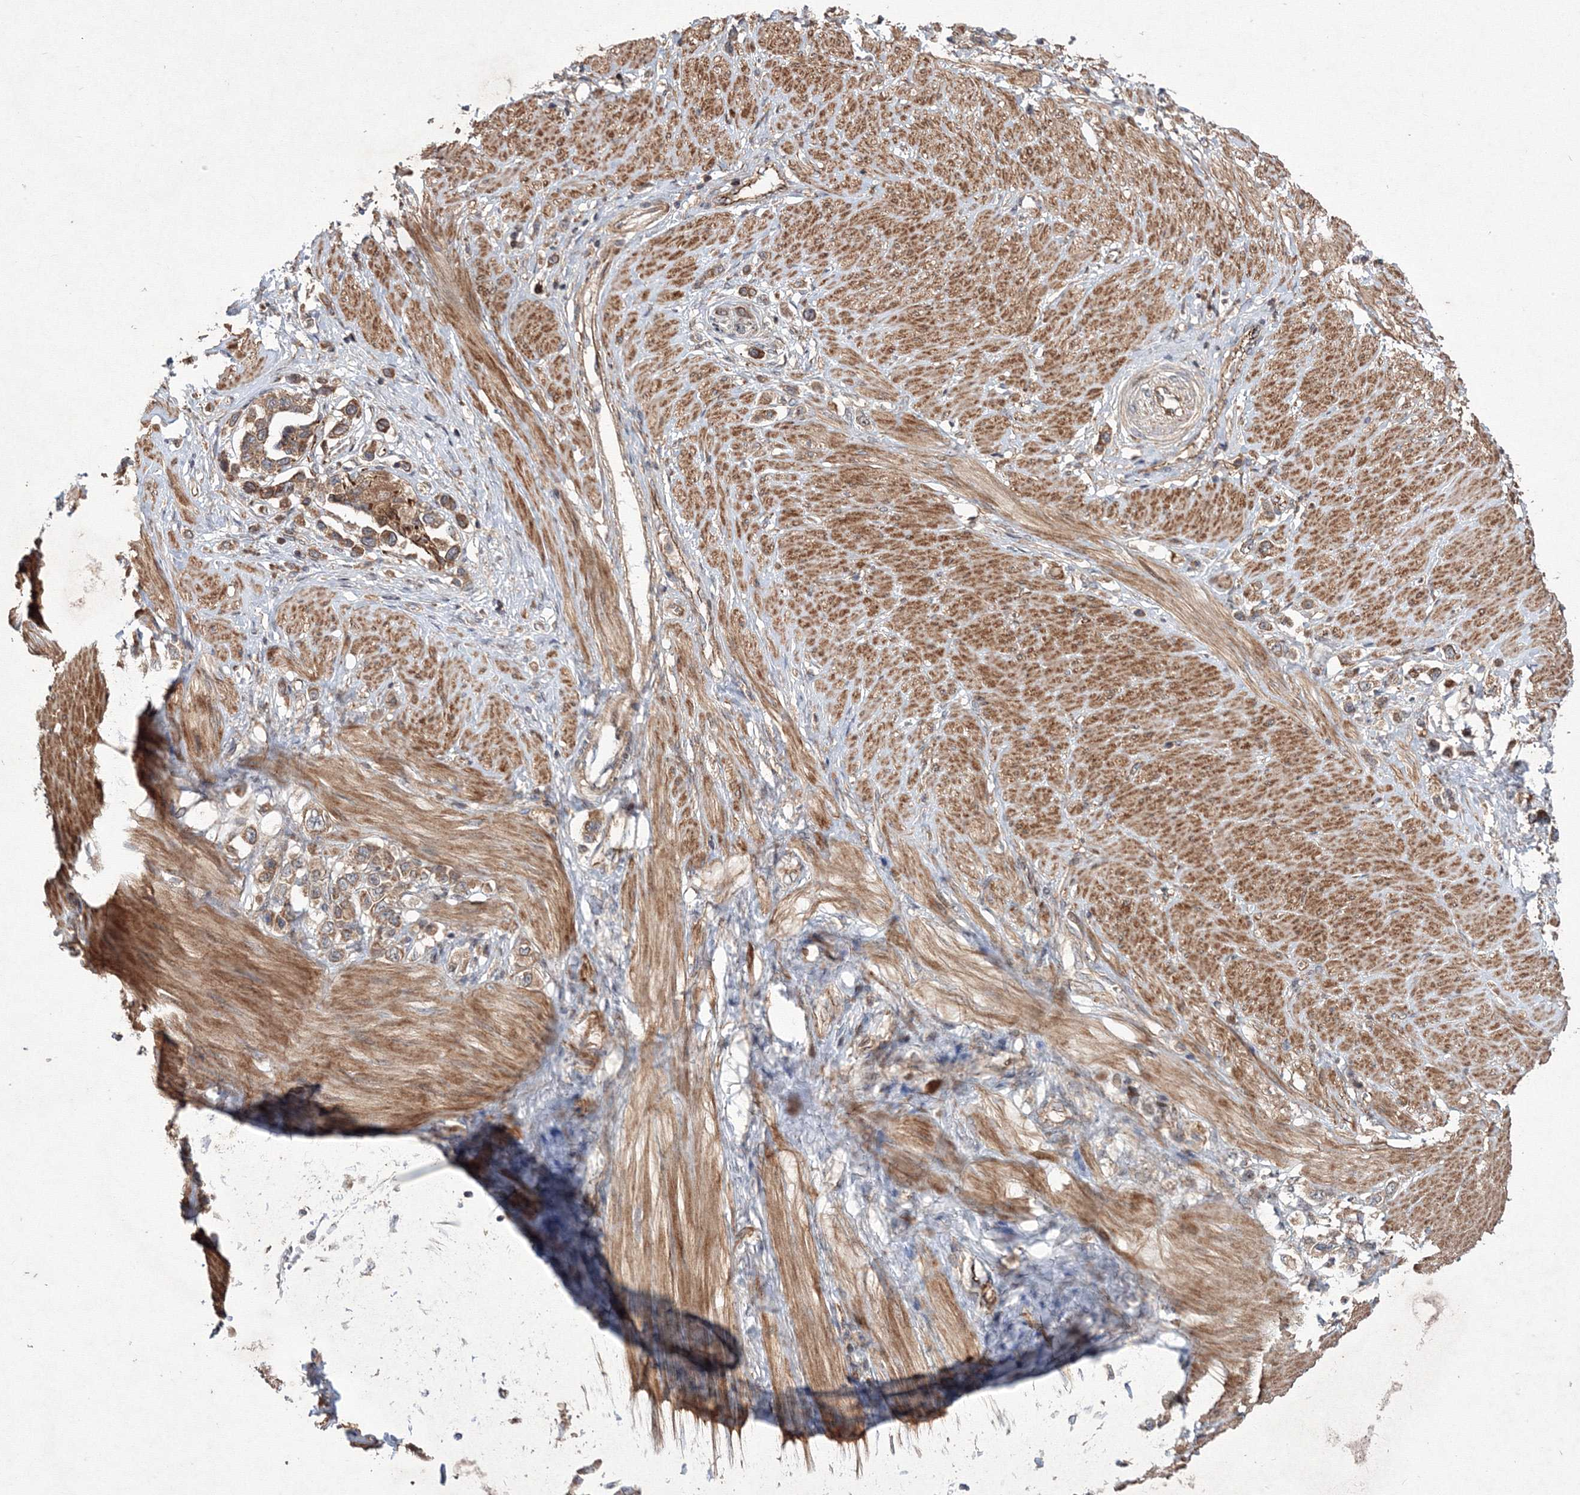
{"staining": {"intensity": "moderate", "quantity": ">75%", "location": "cytoplasmic/membranous"}, "tissue": "stomach cancer", "cell_type": "Tumor cells", "image_type": "cancer", "snomed": [{"axis": "morphology", "description": "Adenocarcinoma, NOS"}, {"axis": "topography", "description": "Stomach"}], "caption": "Protein analysis of stomach cancer tissue displays moderate cytoplasmic/membranous staining in about >75% of tumor cells. Ihc stains the protein of interest in brown and the nuclei are stained blue.", "gene": "RANBP3L", "patient": {"sex": "female", "age": 65}}